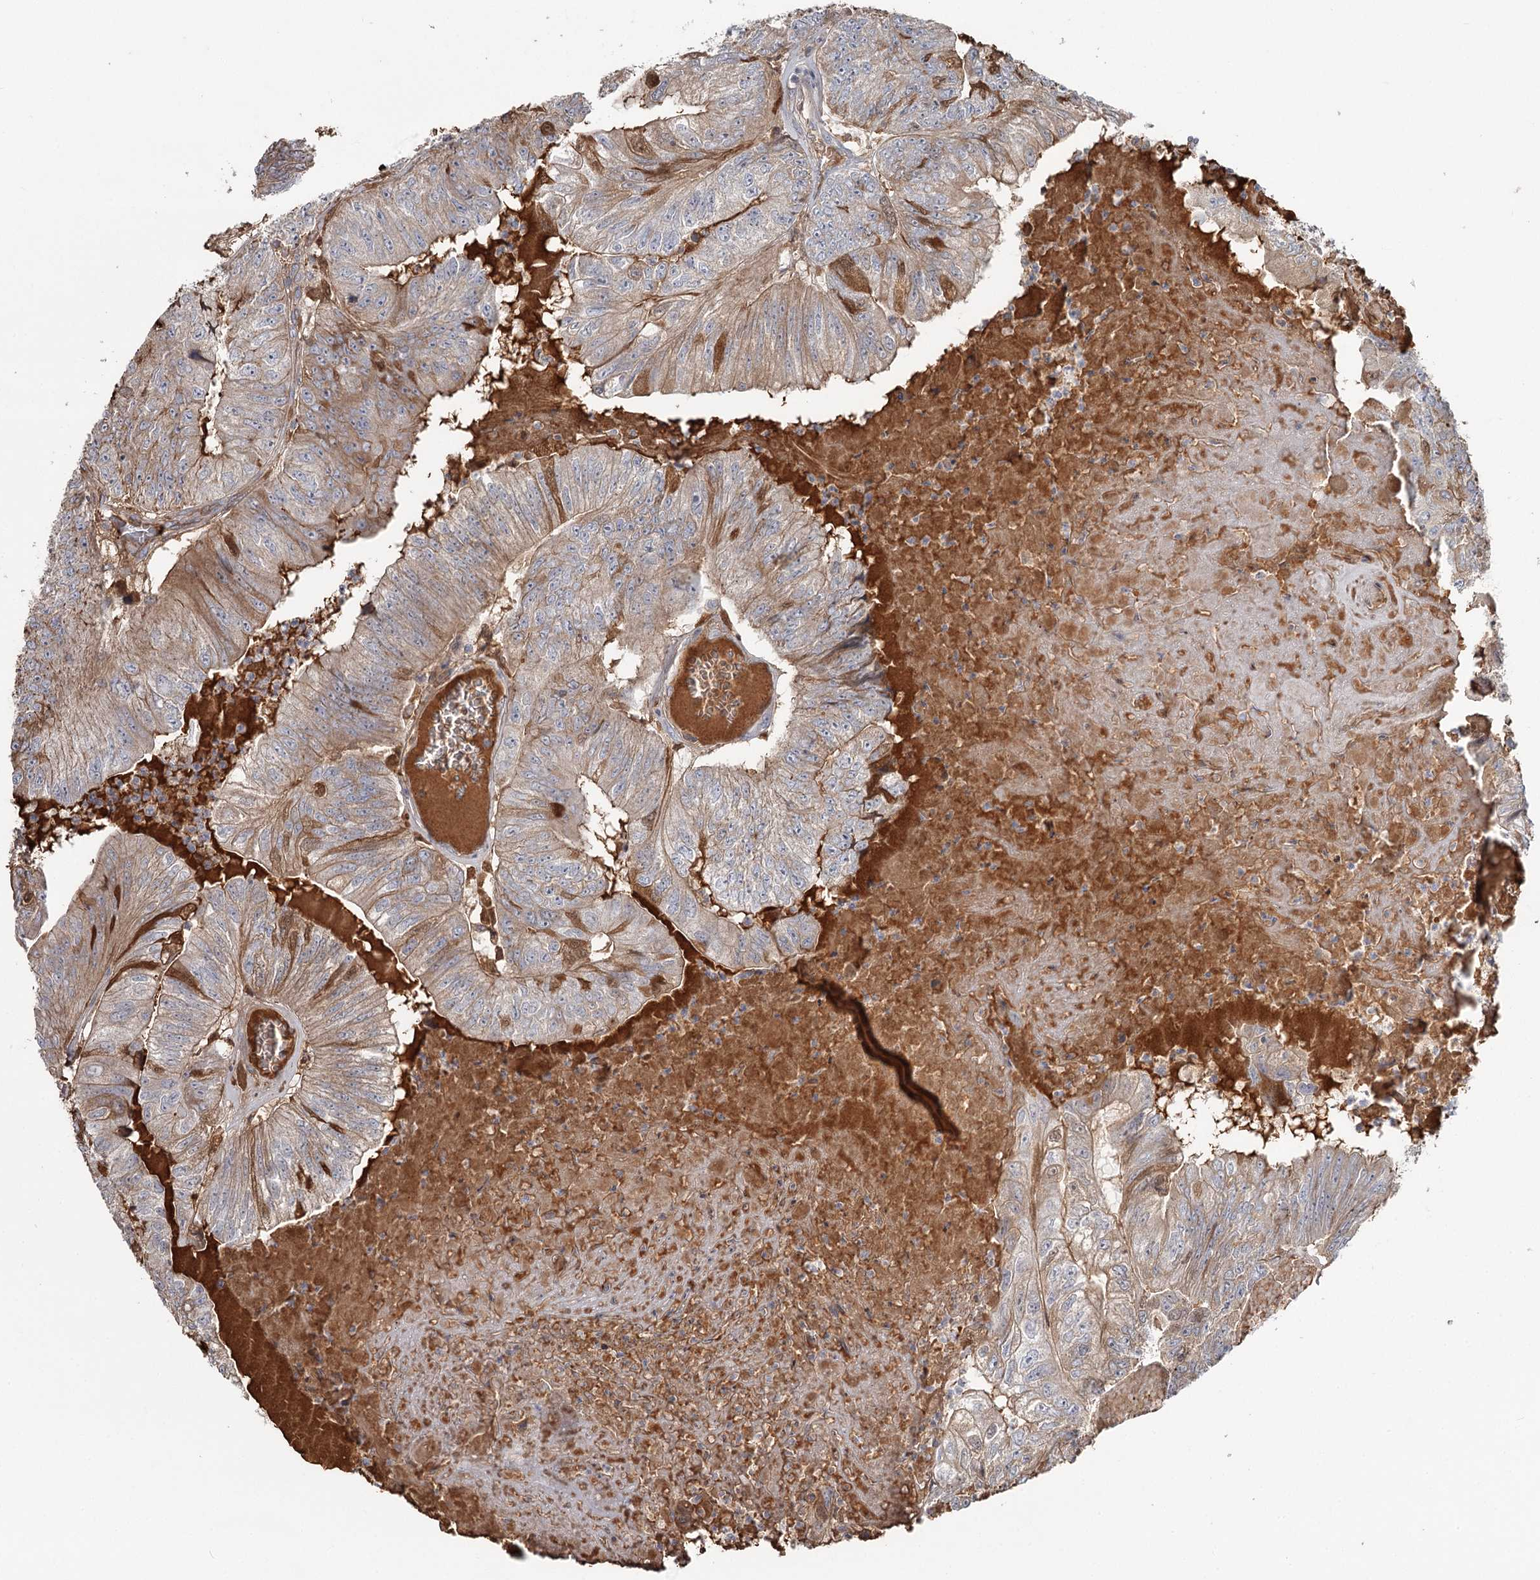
{"staining": {"intensity": "moderate", "quantity": "<25%", "location": "cytoplasmic/membranous"}, "tissue": "colorectal cancer", "cell_type": "Tumor cells", "image_type": "cancer", "snomed": [{"axis": "morphology", "description": "Adenocarcinoma, NOS"}, {"axis": "topography", "description": "Colon"}], "caption": "An image showing moderate cytoplasmic/membranous positivity in about <25% of tumor cells in colorectal cancer (adenocarcinoma), as visualized by brown immunohistochemical staining.", "gene": "DHRS9", "patient": {"sex": "female", "age": 67}}